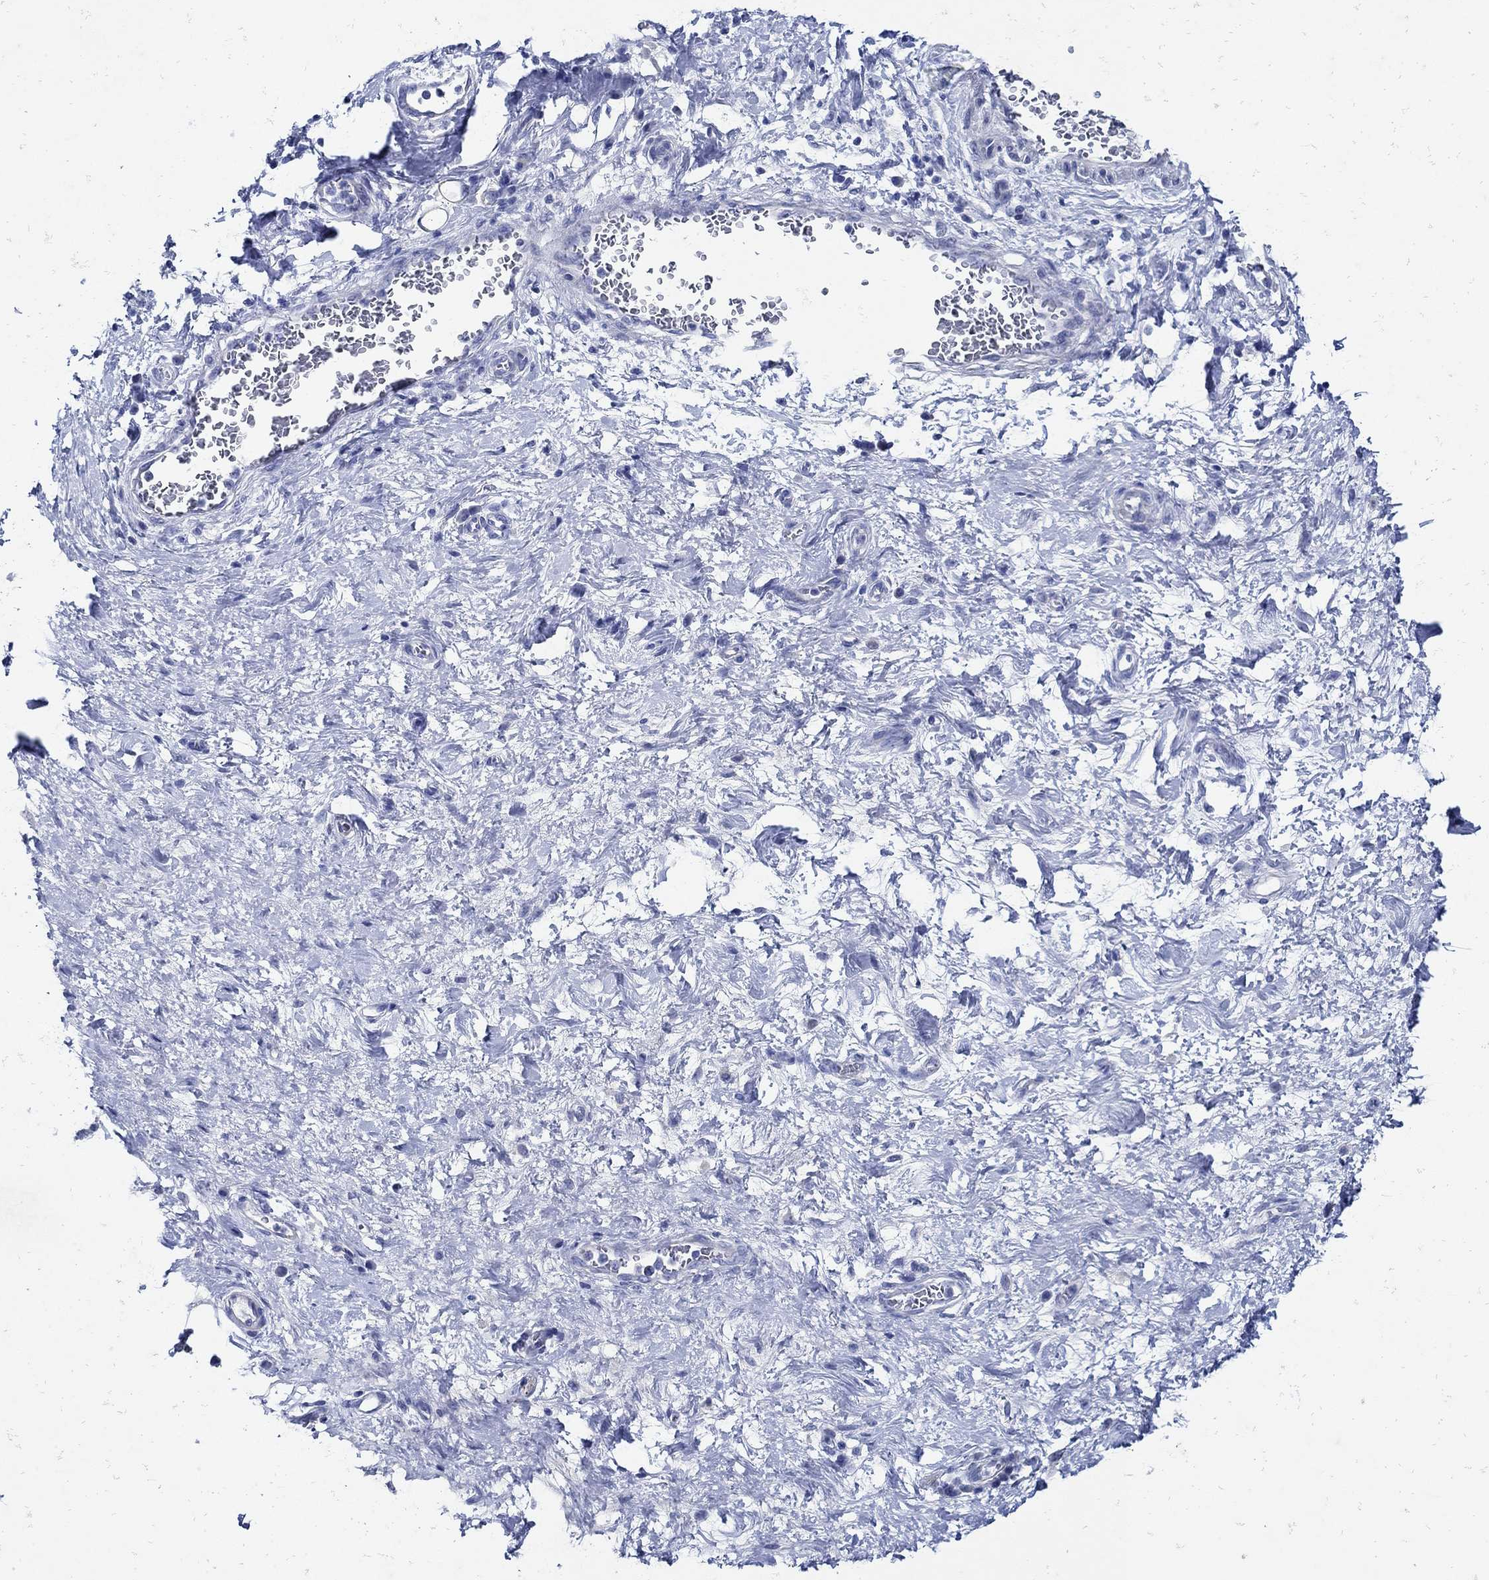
{"staining": {"intensity": "negative", "quantity": "none", "location": "none"}, "tissue": "stomach cancer", "cell_type": "Tumor cells", "image_type": "cancer", "snomed": [{"axis": "morphology", "description": "Normal tissue, NOS"}, {"axis": "morphology", "description": "Adenocarcinoma, NOS"}, {"axis": "topography", "description": "Stomach"}], "caption": "Adenocarcinoma (stomach) stained for a protein using immunohistochemistry (IHC) demonstrates no expression tumor cells.", "gene": "NOS1", "patient": {"sex": "female", "age": 64}}